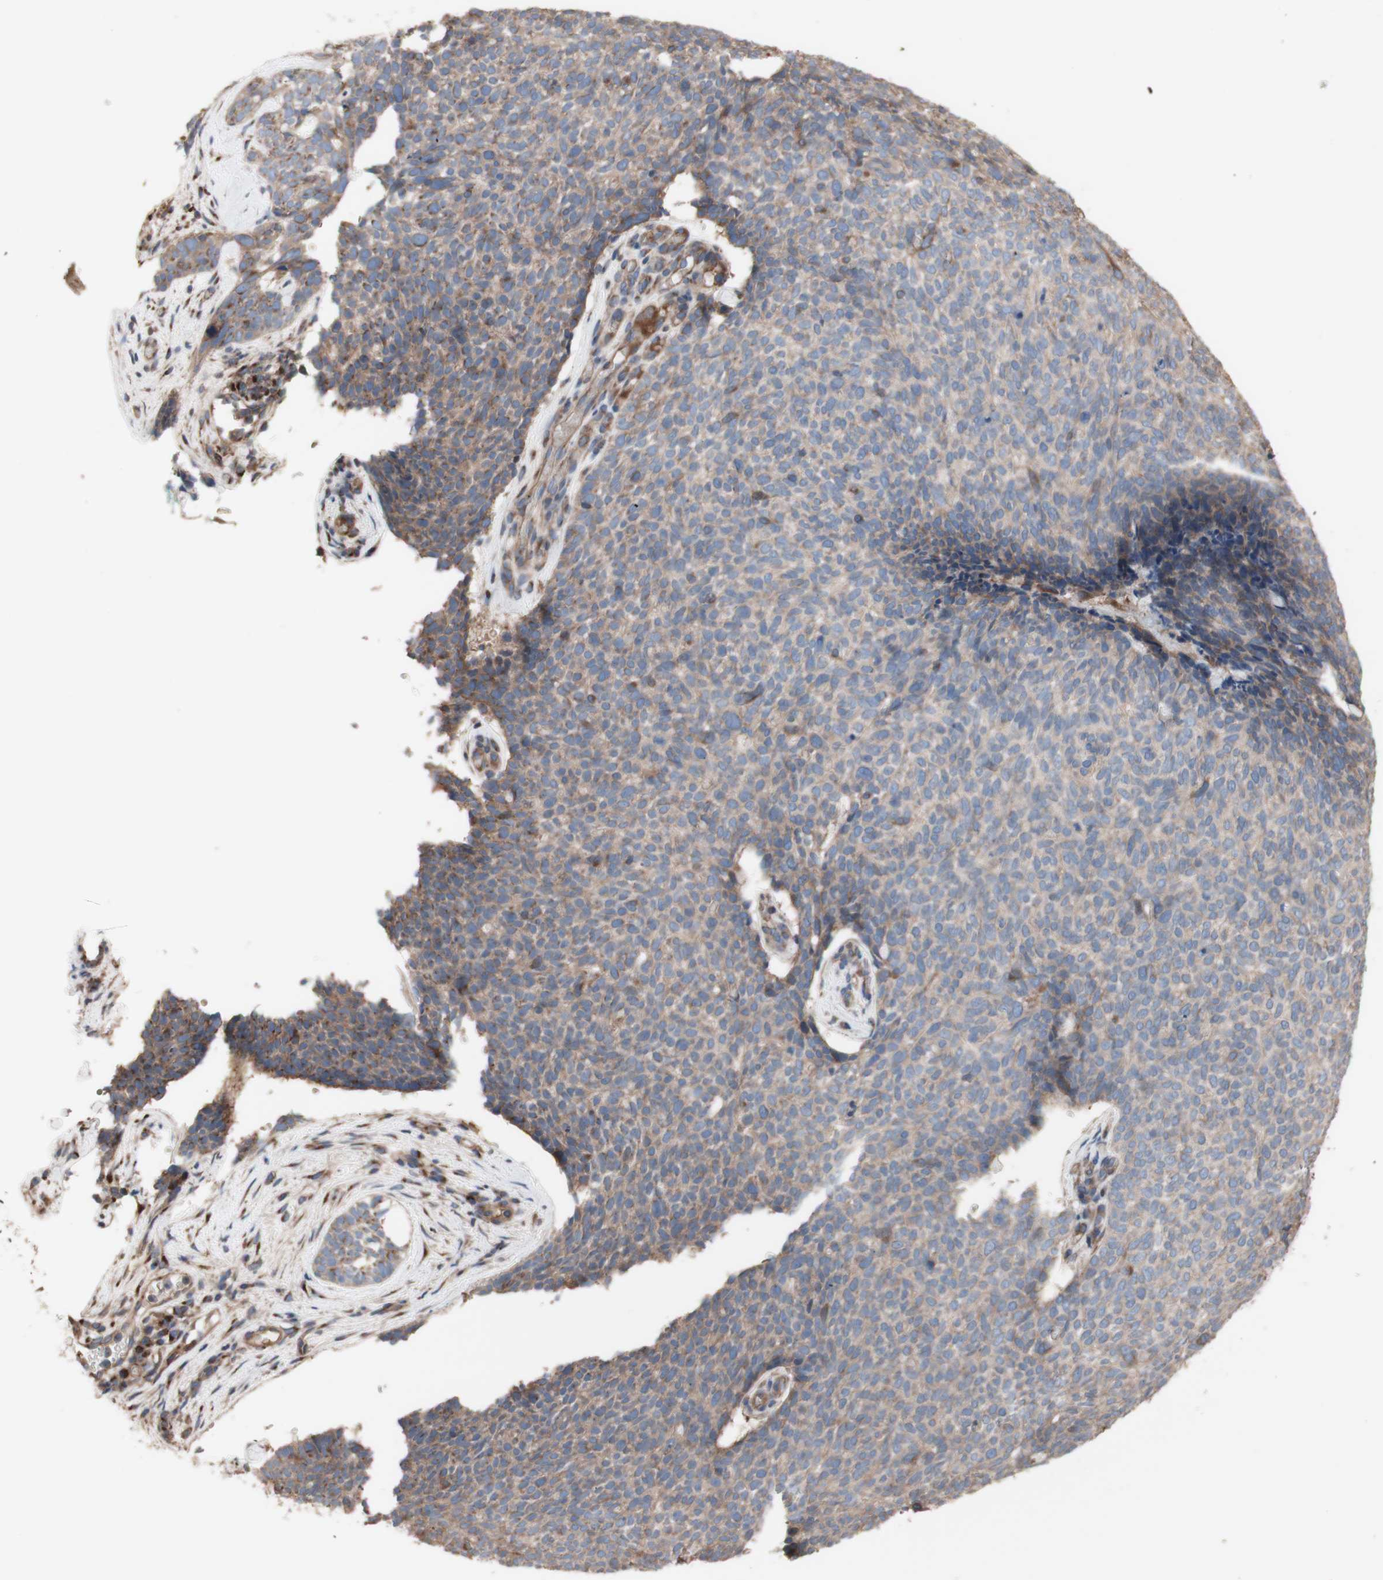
{"staining": {"intensity": "weak", "quantity": ">75%", "location": "cytoplasmic/membranous"}, "tissue": "skin cancer", "cell_type": "Tumor cells", "image_type": "cancer", "snomed": [{"axis": "morphology", "description": "Basal cell carcinoma"}, {"axis": "topography", "description": "Skin"}], "caption": "Immunohistochemistry image of human skin cancer stained for a protein (brown), which shows low levels of weak cytoplasmic/membranous expression in approximately >75% of tumor cells.", "gene": "COPB1", "patient": {"sex": "female", "age": 84}}